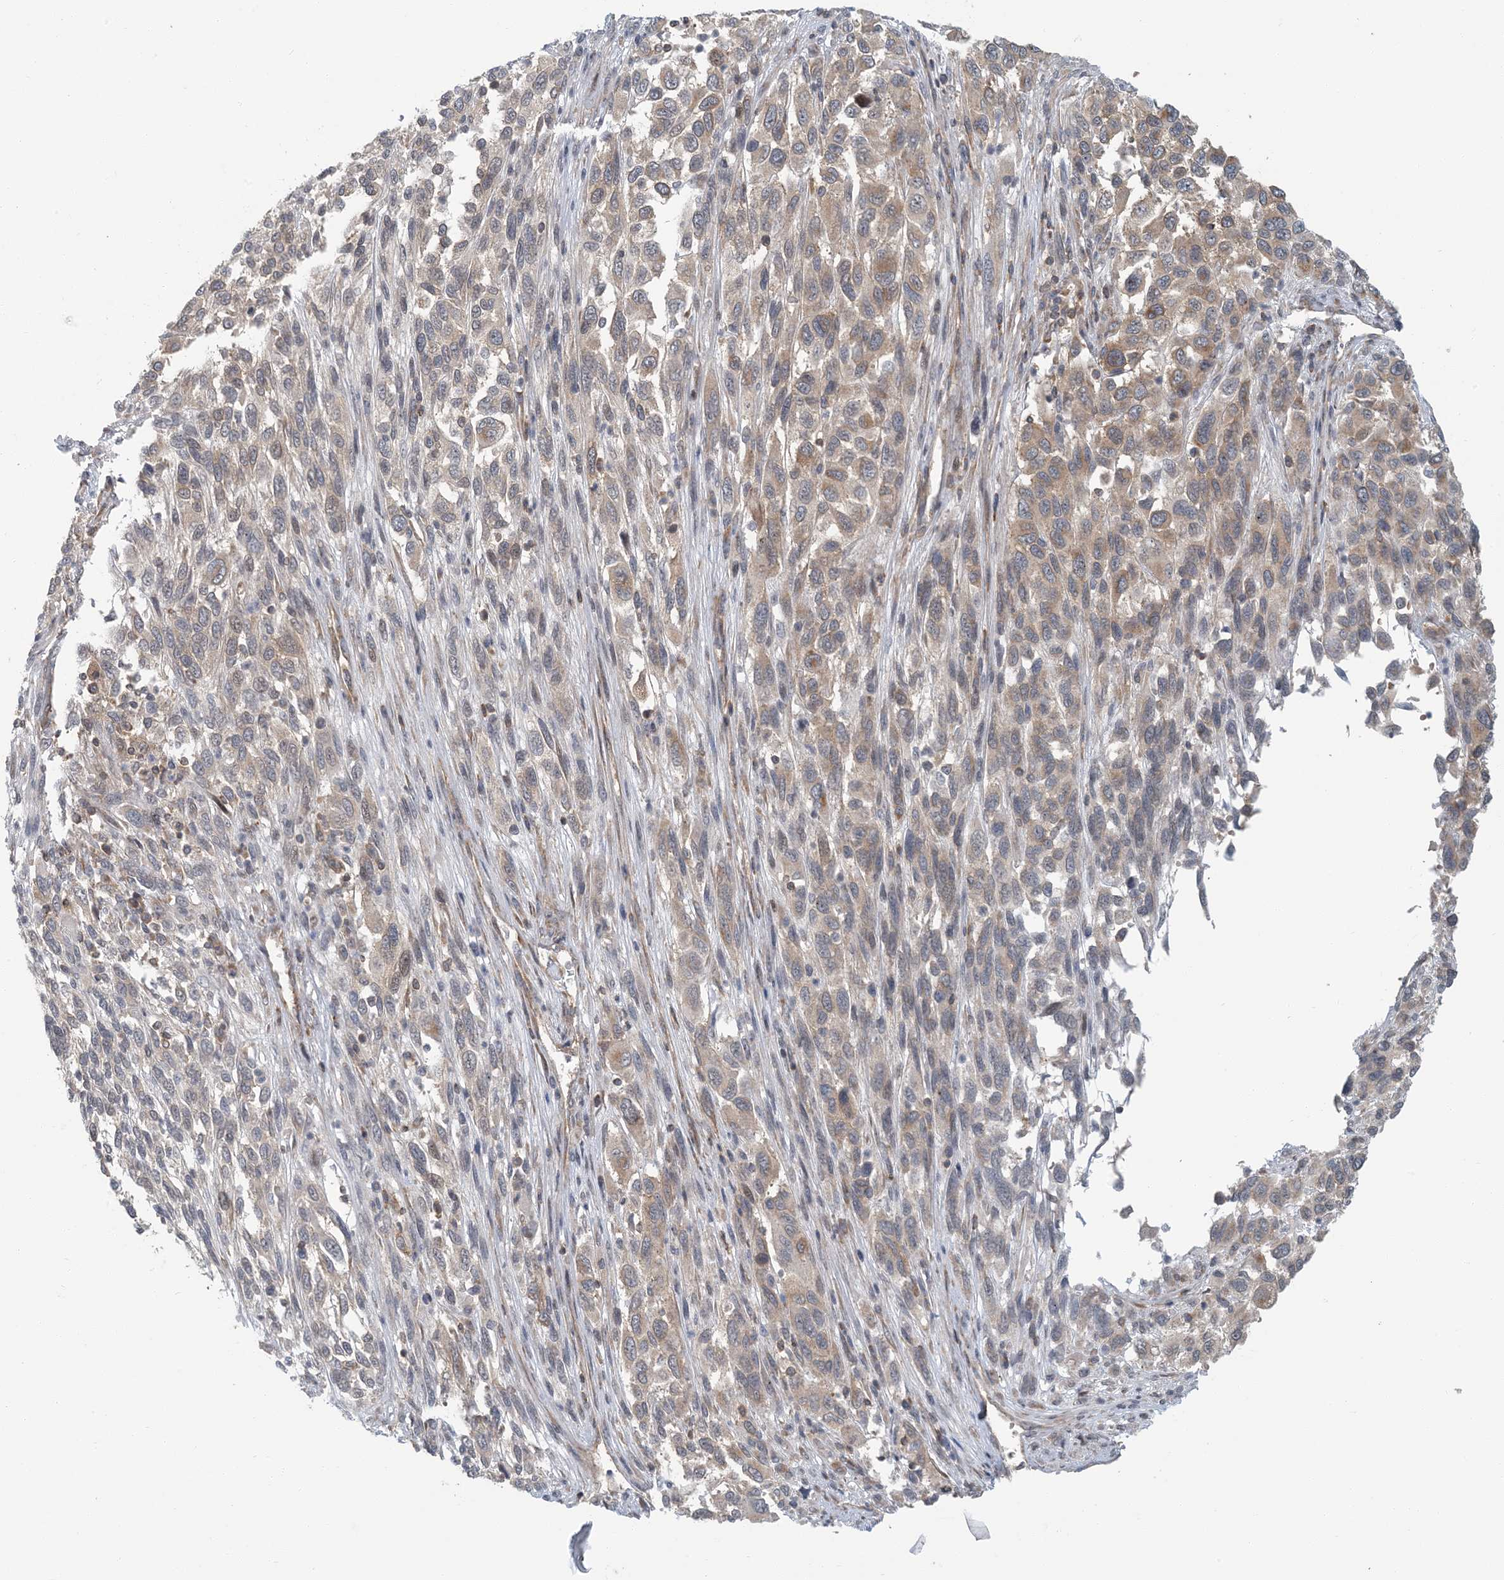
{"staining": {"intensity": "moderate", "quantity": "25%-75%", "location": "cytoplasmic/membranous"}, "tissue": "melanoma", "cell_type": "Tumor cells", "image_type": "cancer", "snomed": [{"axis": "morphology", "description": "Malignant melanoma, Metastatic site"}, {"axis": "topography", "description": "Lymph node"}], "caption": "Immunohistochemistry (IHC) histopathology image of neoplastic tissue: human malignant melanoma (metastatic site) stained using immunohistochemistry (IHC) displays medium levels of moderate protein expression localized specifically in the cytoplasmic/membranous of tumor cells, appearing as a cytoplasmic/membranous brown color.", "gene": "ATP13A2", "patient": {"sex": "male", "age": 61}}